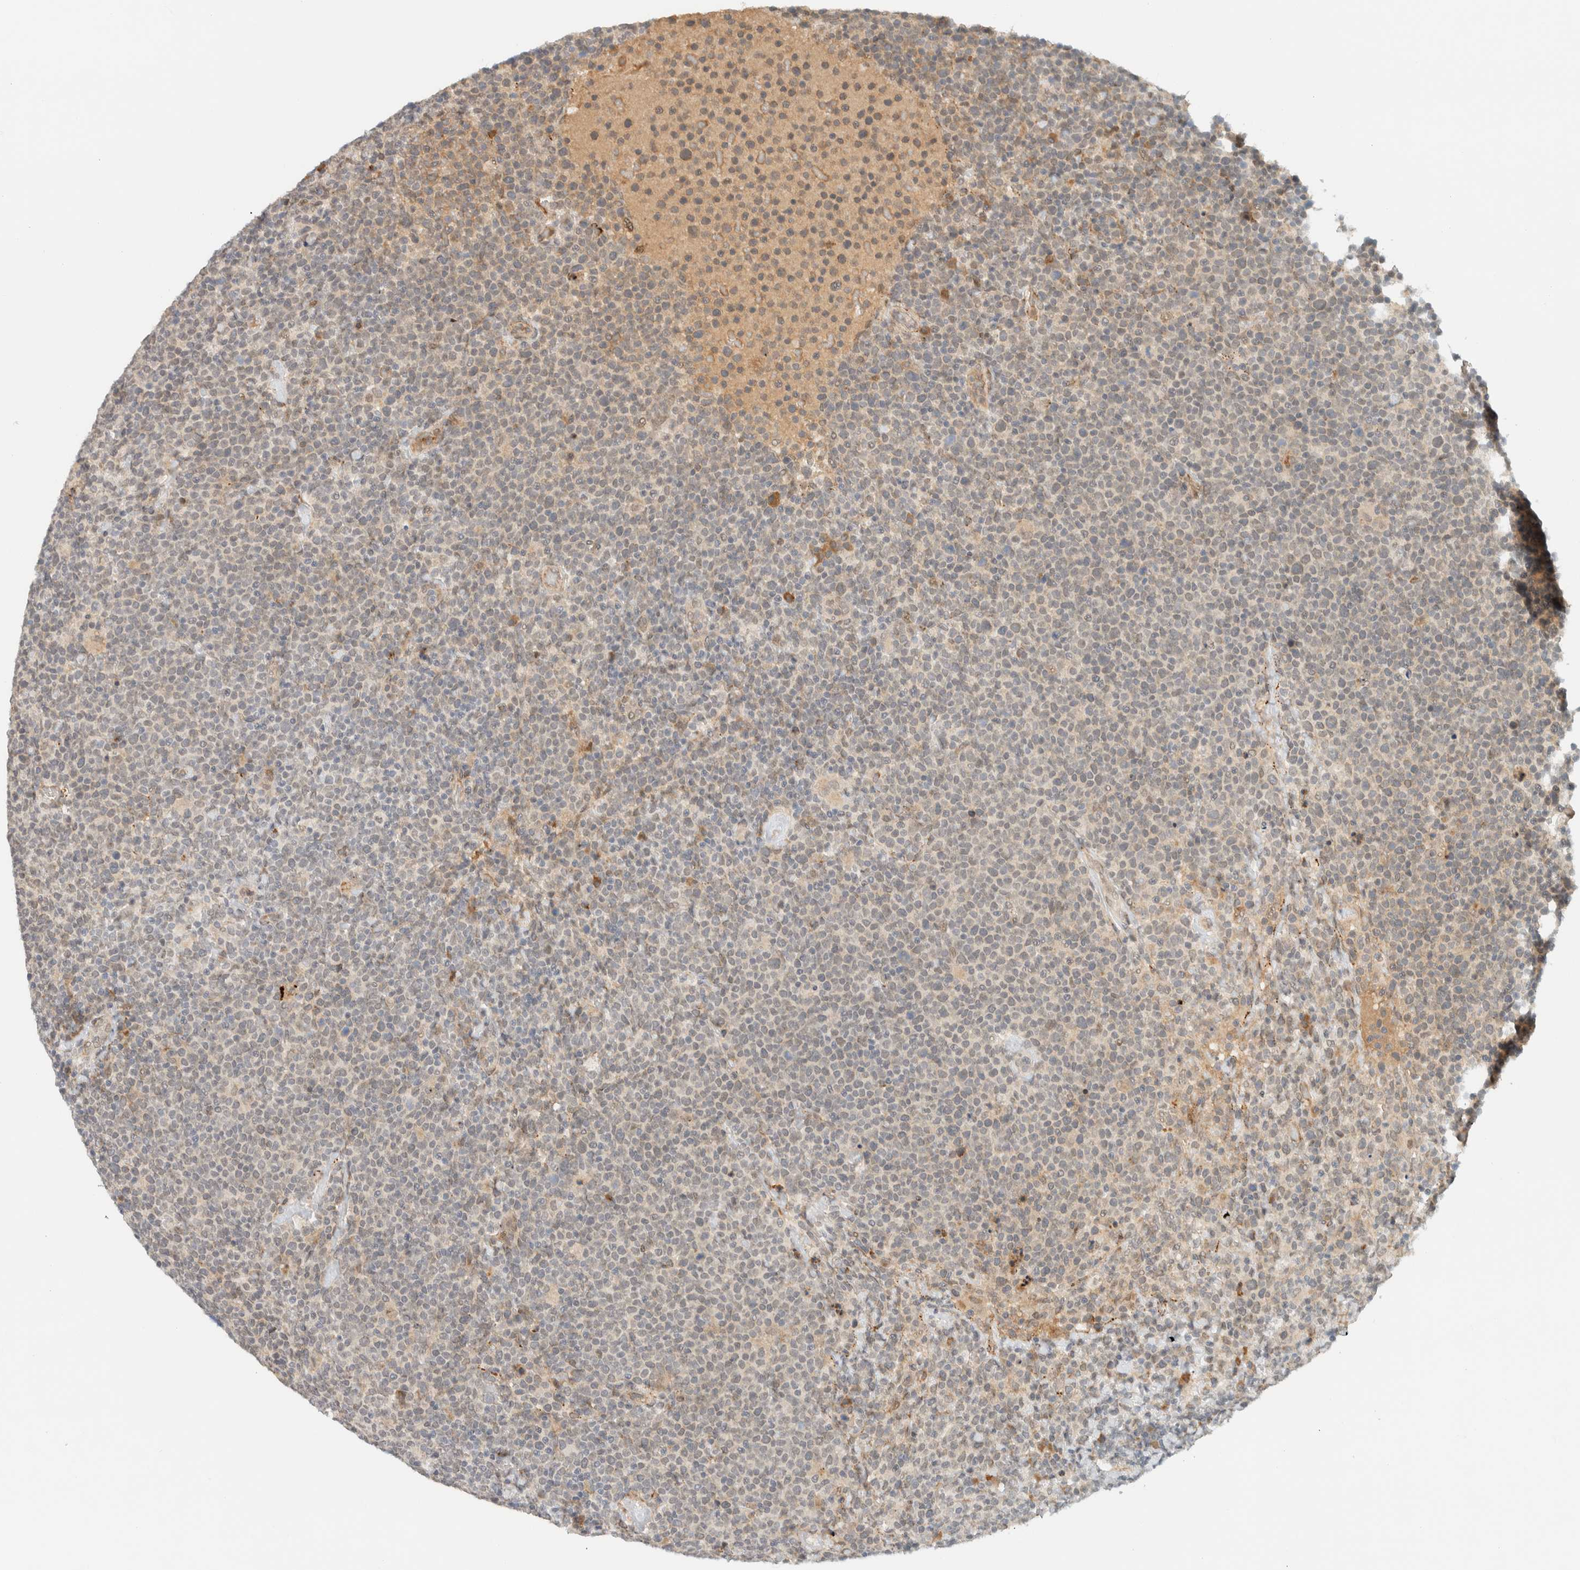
{"staining": {"intensity": "negative", "quantity": "none", "location": "none"}, "tissue": "lymphoma", "cell_type": "Tumor cells", "image_type": "cancer", "snomed": [{"axis": "morphology", "description": "Malignant lymphoma, non-Hodgkin's type, High grade"}, {"axis": "topography", "description": "Lymph node"}], "caption": "Photomicrograph shows no significant protein staining in tumor cells of high-grade malignant lymphoma, non-Hodgkin's type. (DAB (3,3'-diaminobenzidine) IHC visualized using brightfield microscopy, high magnification).", "gene": "ITPRID1", "patient": {"sex": "male", "age": 61}}